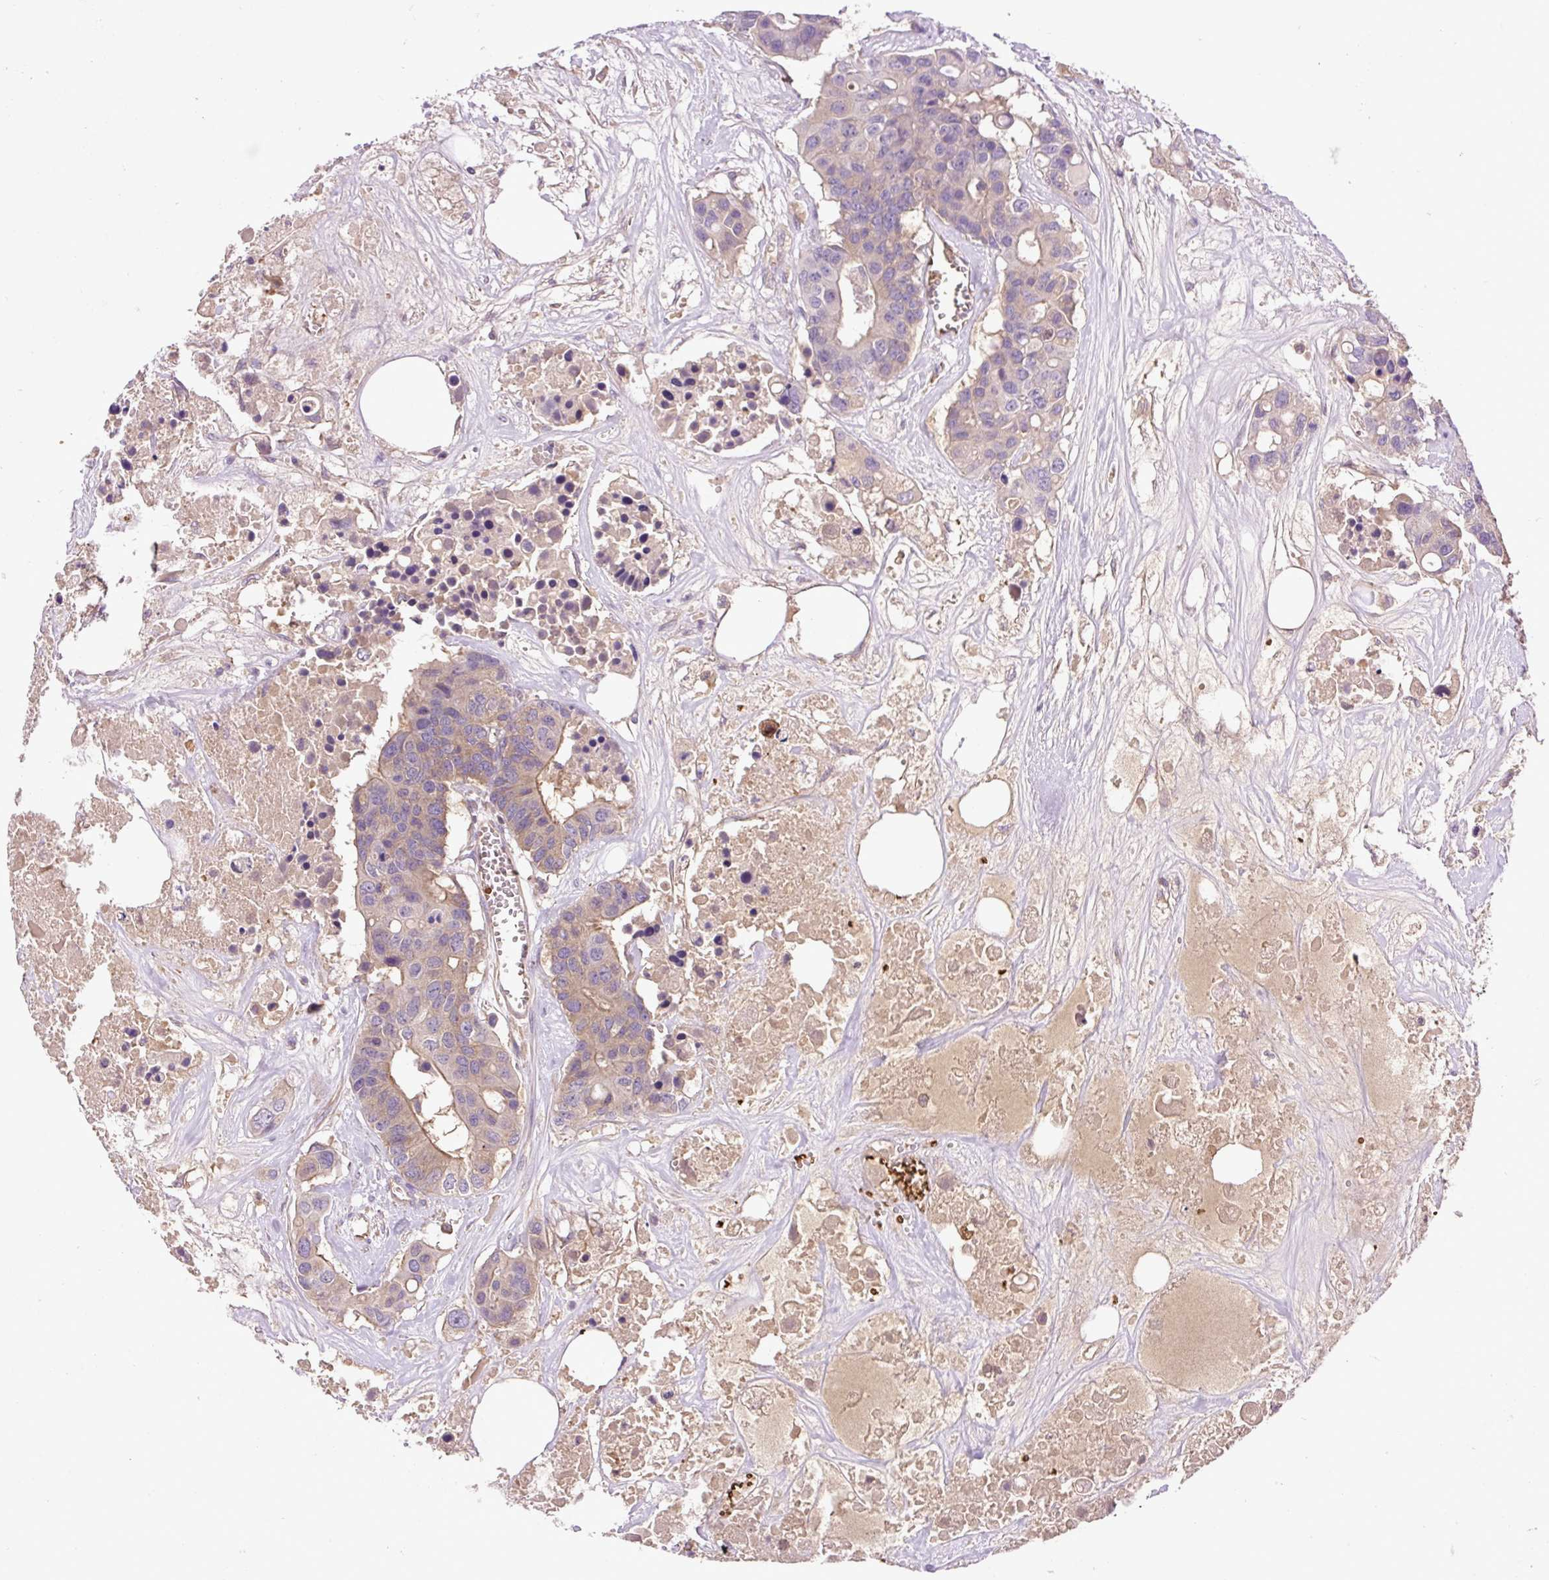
{"staining": {"intensity": "weak", "quantity": "<25%", "location": "cytoplasmic/membranous"}, "tissue": "colorectal cancer", "cell_type": "Tumor cells", "image_type": "cancer", "snomed": [{"axis": "morphology", "description": "Adenocarcinoma, NOS"}, {"axis": "topography", "description": "Colon"}], "caption": "Immunohistochemistry (IHC) of colorectal adenocarcinoma shows no expression in tumor cells.", "gene": "CXCL13", "patient": {"sex": "male", "age": 77}}